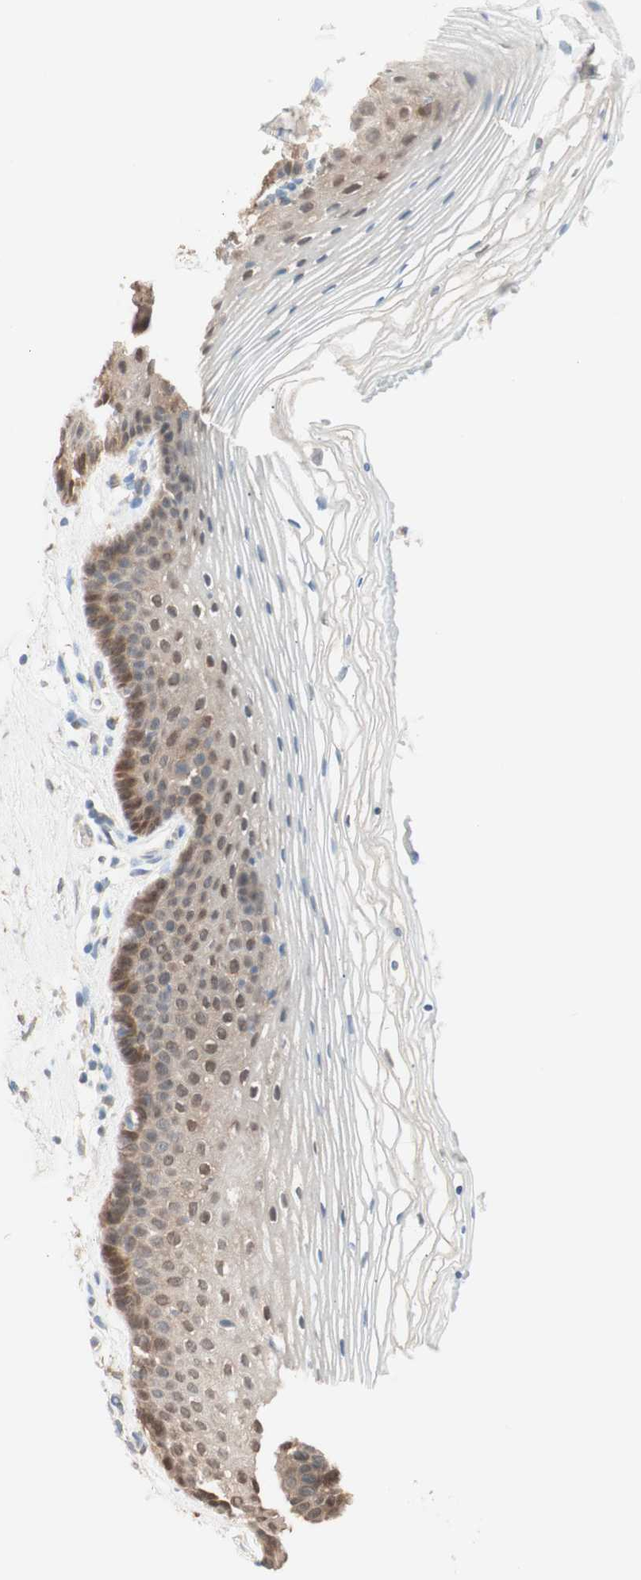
{"staining": {"intensity": "weak", "quantity": "<25%", "location": "cytoplasmic/membranous"}, "tissue": "vagina", "cell_type": "Squamous epithelial cells", "image_type": "normal", "snomed": [{"axis": "morphology", "description": "Normal tissue, NOS"}, {"axis": "topography", "description": "Vagina"}], "caption": "DAB (3,3'-diaminobenzidine) immunohistochemical staining of unremarkable human vagina displays no significant staining in squamous epithelial cells. (Immunohistochemistry, brightfield microscopy, high magnification).", "gene": "COMT", "patient": {"sex": "female", "age": 32}}